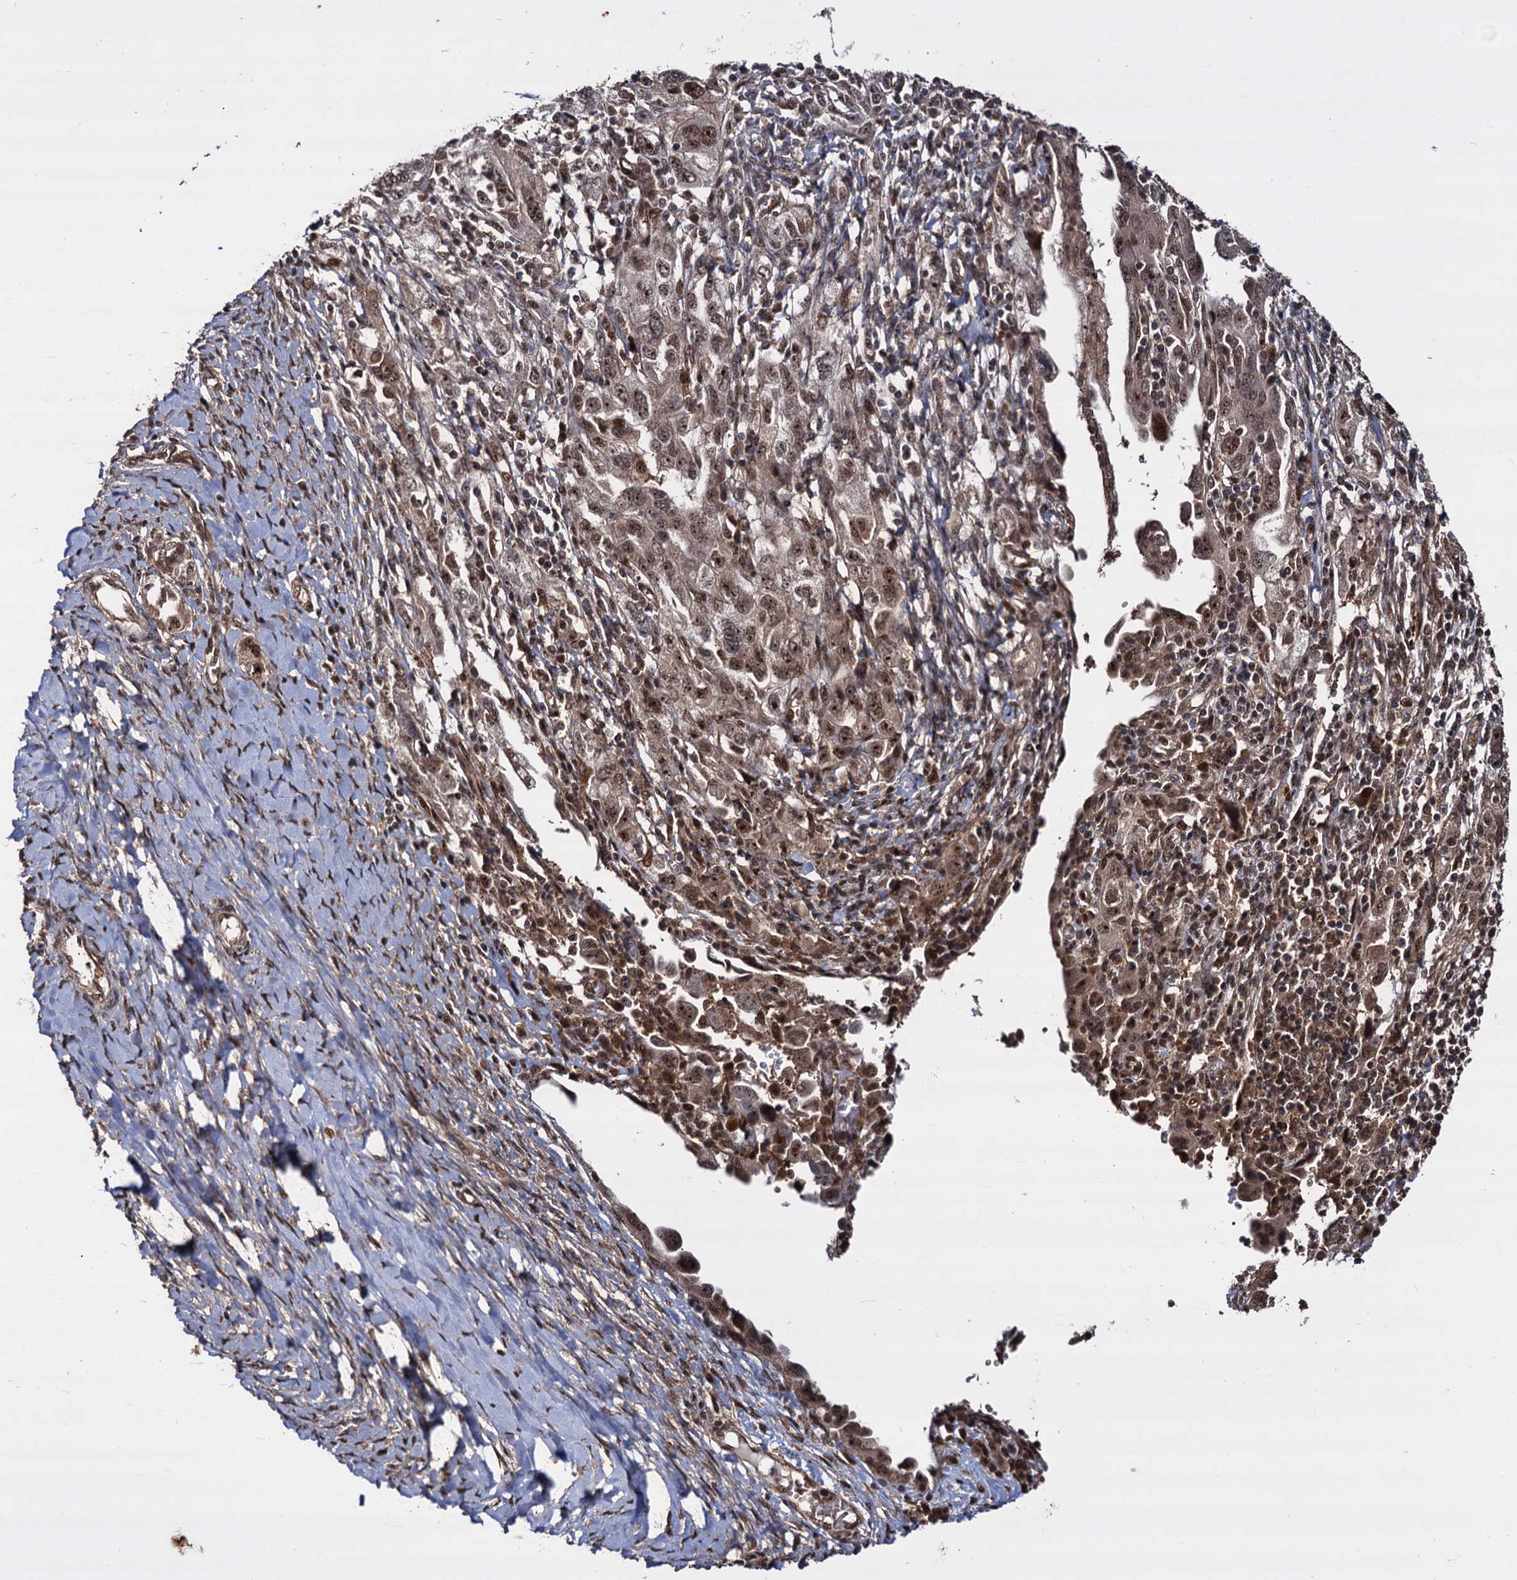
{"staining": {"intensity": "moderate", "quantity": ">75%", "location": "cytoplasmic/membranous,nuclear"}, "tissue": "ovarian cancer", "cell_type": "Tumor cells", "image_type": "cancer", "snomed": [{"axis": "morphology", "description": "Carcinoma, NOS"}, {"axis": "morphology", "description": "Cystadenocarcinoma, serous, NOS"}, {"axis": "topography", "description": "Ovary"}], "caption": "Human serous cystadenocarcinoma (ovarian) stained for a protein (brown) displays moderate cytoplasmic/membranous and nuclear positive staining in about >75% of tumor cells.", "gene": "PIGB", "patient": {"sex": "female", "age": 69}}